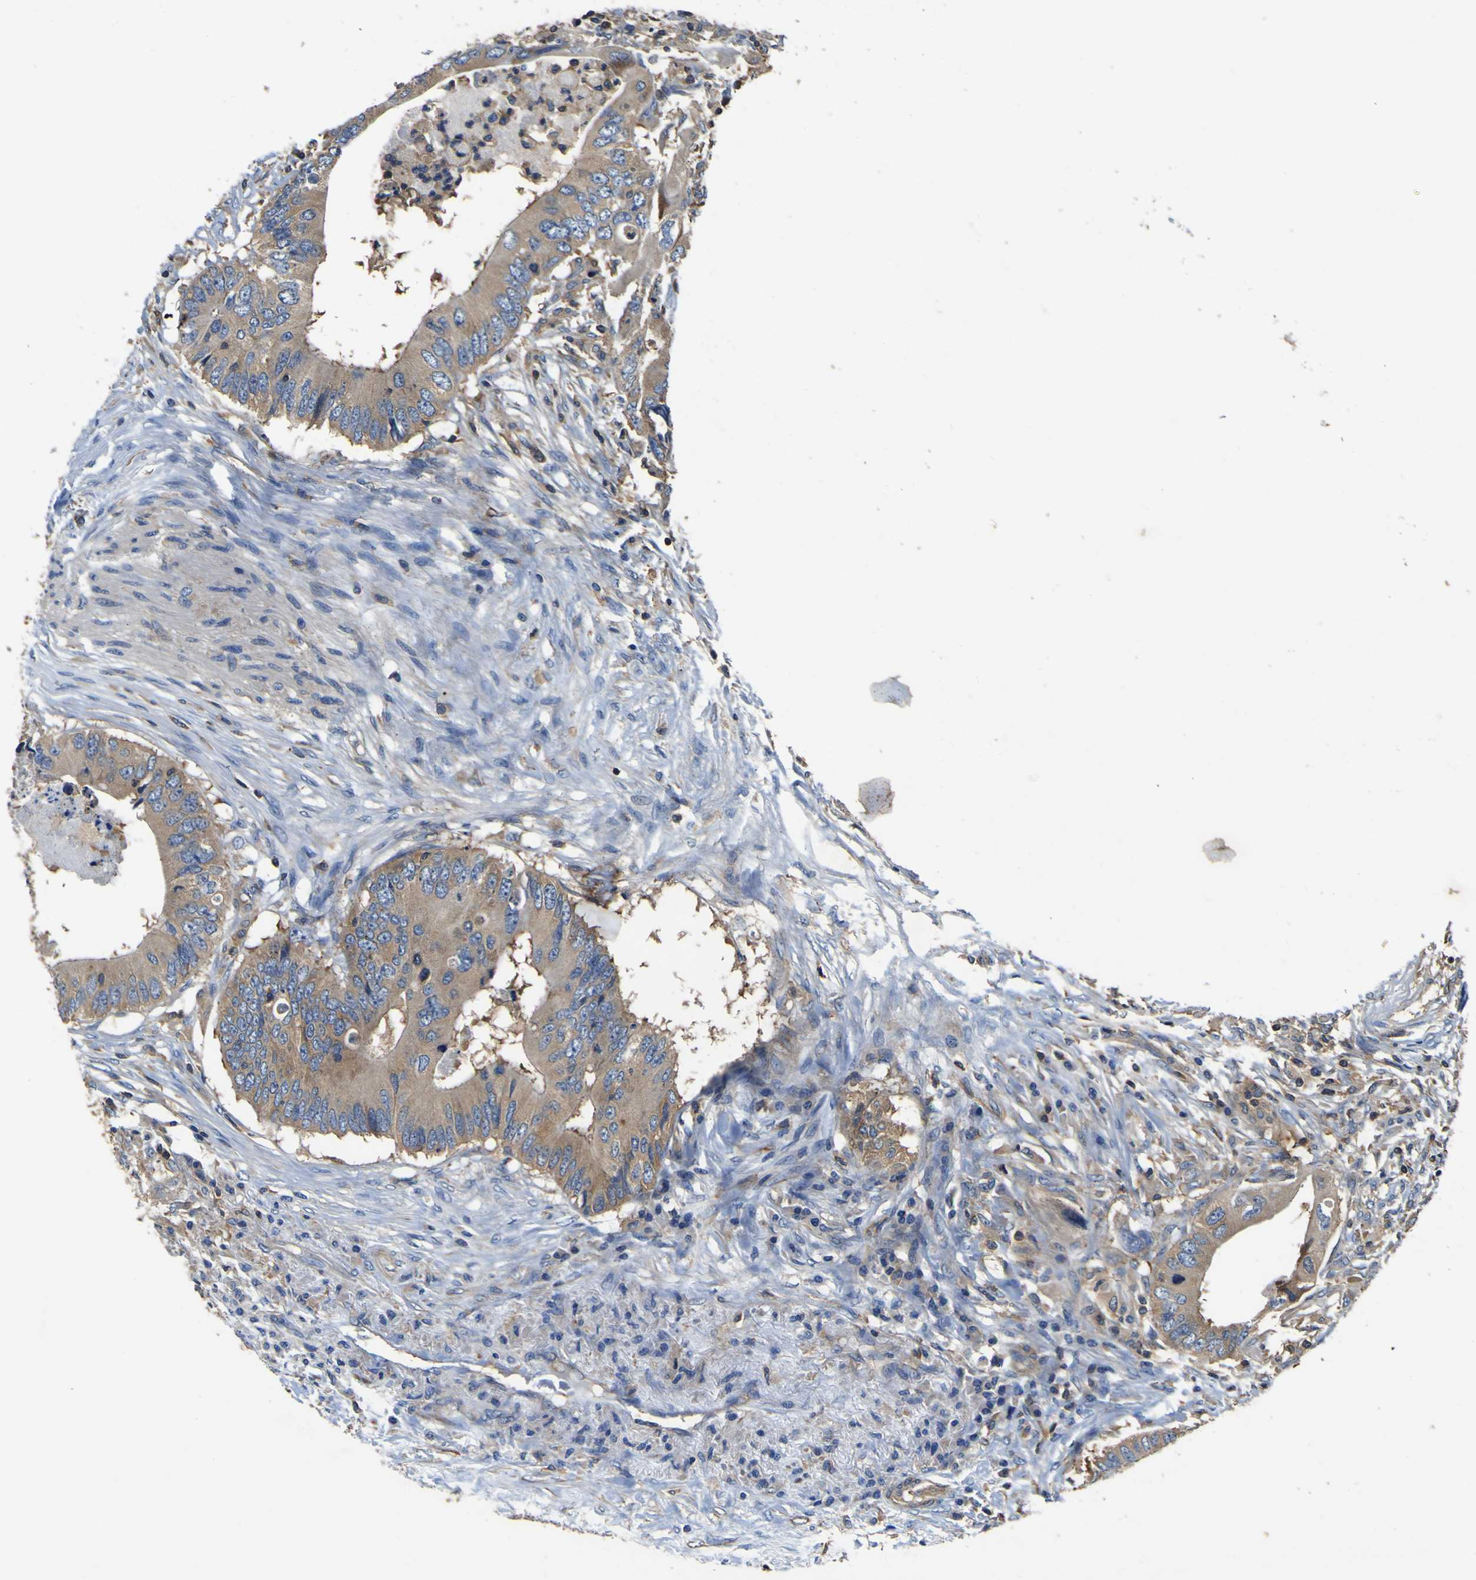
{"staining": {"intensity": "weak", "quantity": ">75%", "location": "cytoplasmic/membranous"}, "tissue": "colorectal cancer", "cell_type": "Tumor cells", "image_type": "cancer", "snomed": [{"axis": "morphology", "description": "Adenocarcinoma, NOS"}, {"axis": "topography", "description": "Colon"}], "caption": "Colorectal adenocarcinoma stained for a protein demonstrates weak cytoplasmic/membranous positivity in tumor cells. (DAB (3,3'-diaminobenzidine) = brown stain, brightfield microscopy at high magnification).", "gene": "CNR2", "patient": {"sex": "male", "age": 71}}